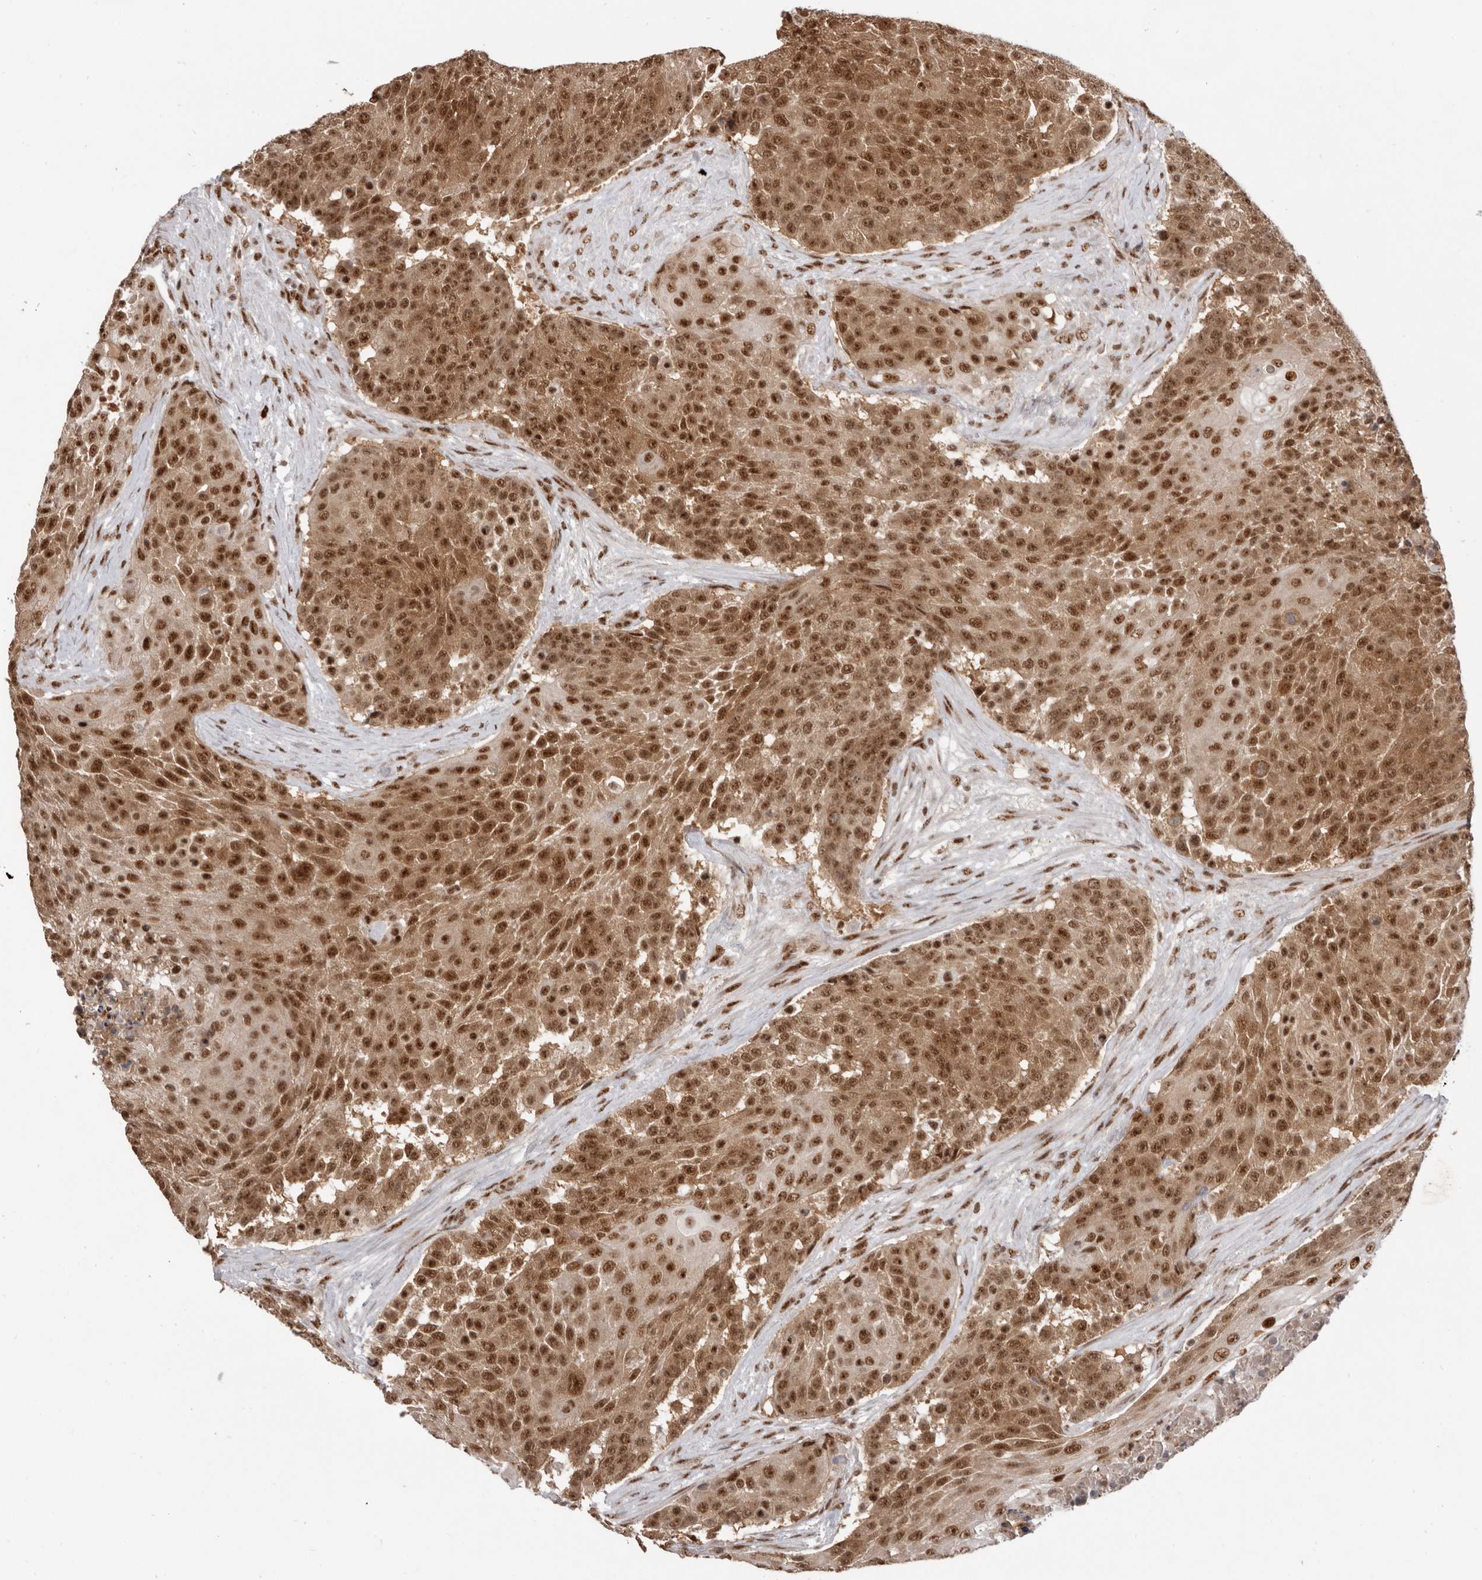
{"staining": {"intensity": "moderate", "quantity": ">75%", "location": "cytoplasmic/membranous,nuclear"}, "tissue": "urothelial cancer", "cell_type": "Tumor cells", "image_type": "cancer", "snomed": [{"axis": "morphology", "description": "Urothelial carcinoma, High grade"}, {"axis": "topography", "description": "Urinary bladder"}], "caption": "A medium amount of moderate cytoplasmic/membranous and nuclear staining is appreciated in about >75% of tumor cells in high-grade urothelial carcinoma tissue. (Stains: DAB (3,3'-diaminobenzidine) in brown, nuclei in blue, Microscopy: brightfield microscopy at high magnification).", "gene": "CHTOP", "patient": {"sex": "female", "age": 63}}